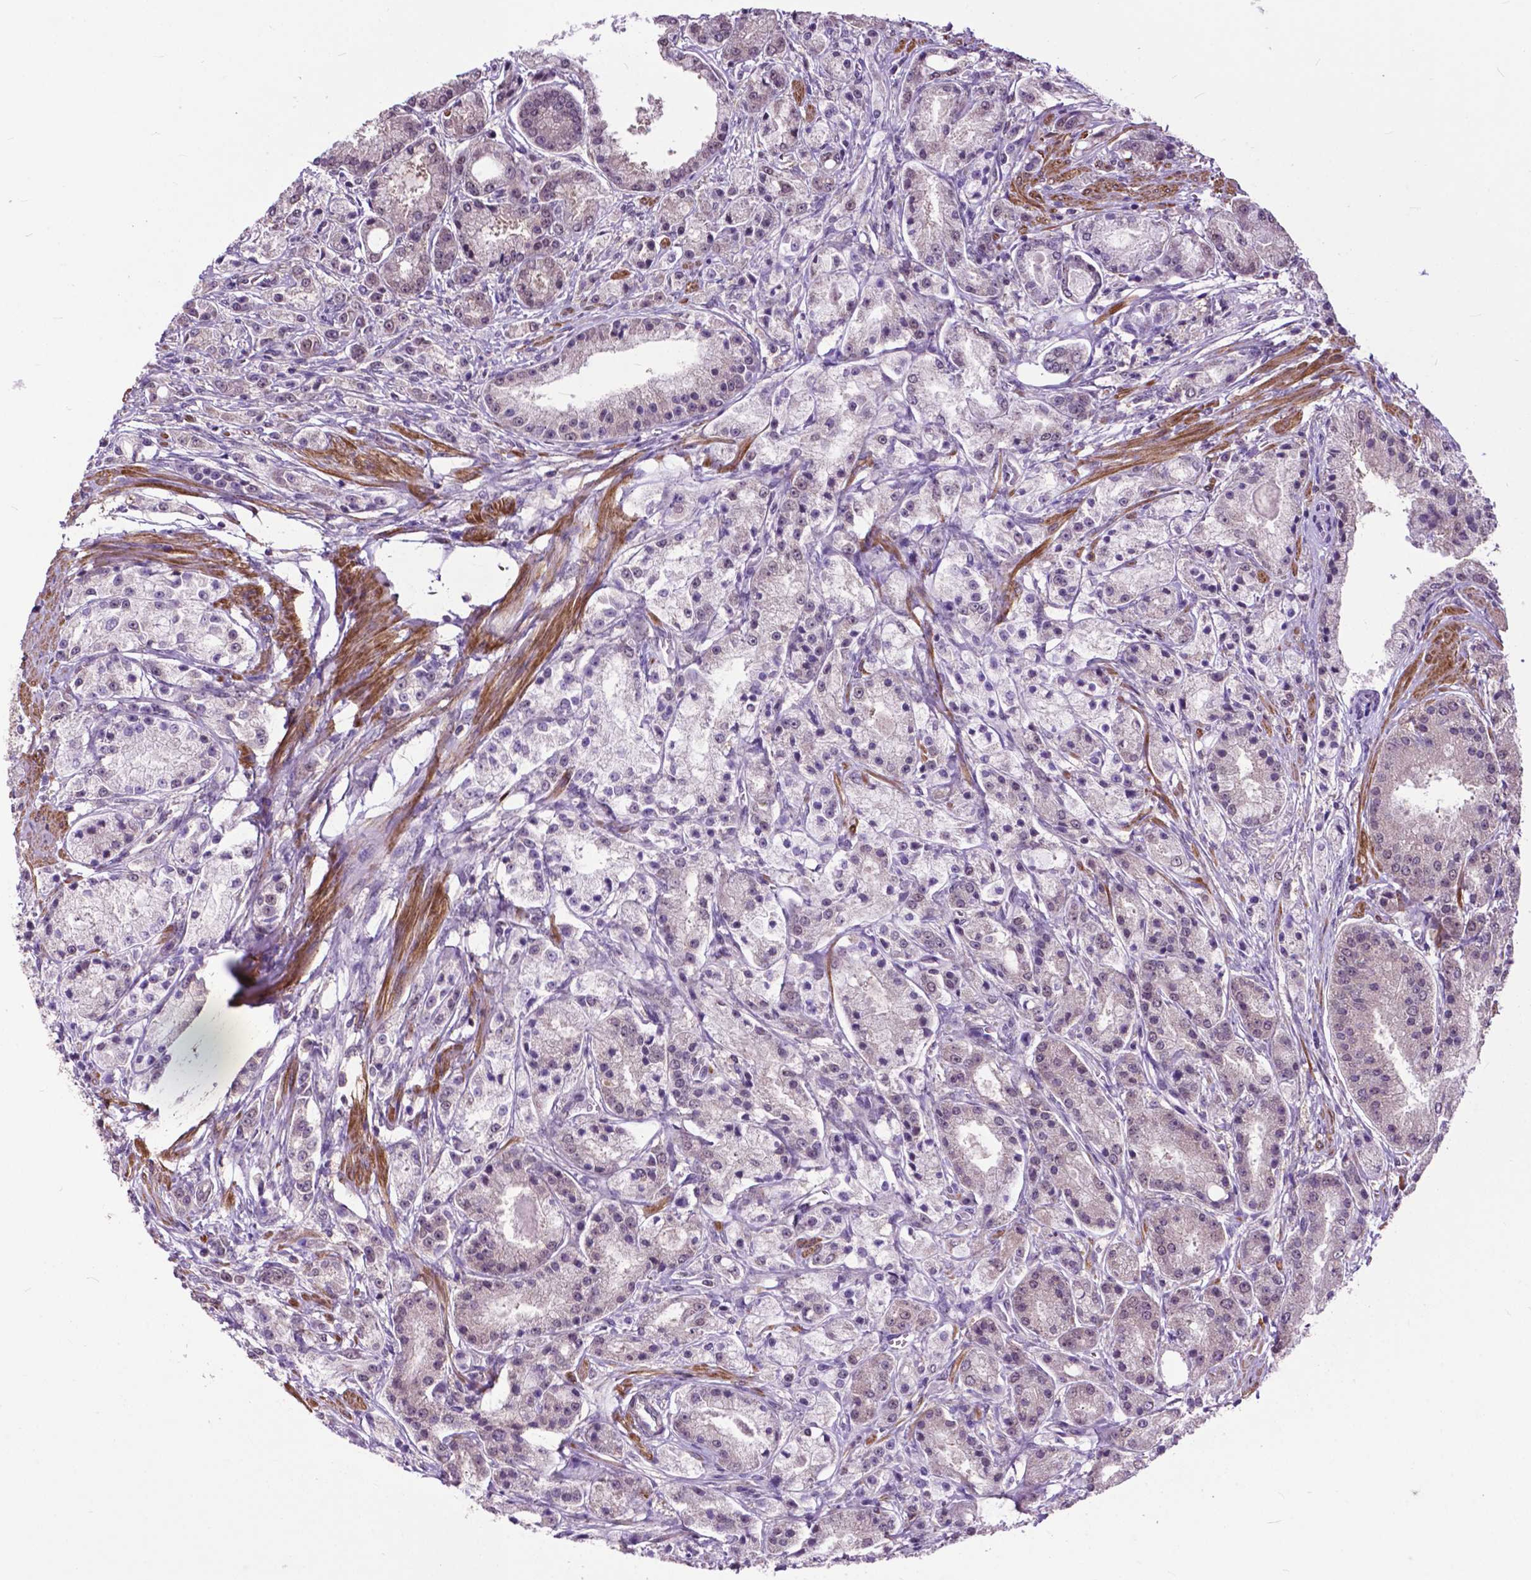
{"staining": {"intensity": "negative", "quantity": "none", "location": "none"}, "tissue": "prostate cancer", "cell_type": "Tumor cells", "image_type": "cancer", "snomed": [{"axis": "morphology", "description": "Adenocarcinoma, High grade"}, {"axis": "topography", "description": "Prostate"}], "caption": "The immunohistochemistry (IHC) histopathology image has no significant staining in tumor cells of prostate cancer (high-grade adenocarcinoma) tissue.", "gene": "OTUB1", "patient": {"sex": "male", "age": 67}}